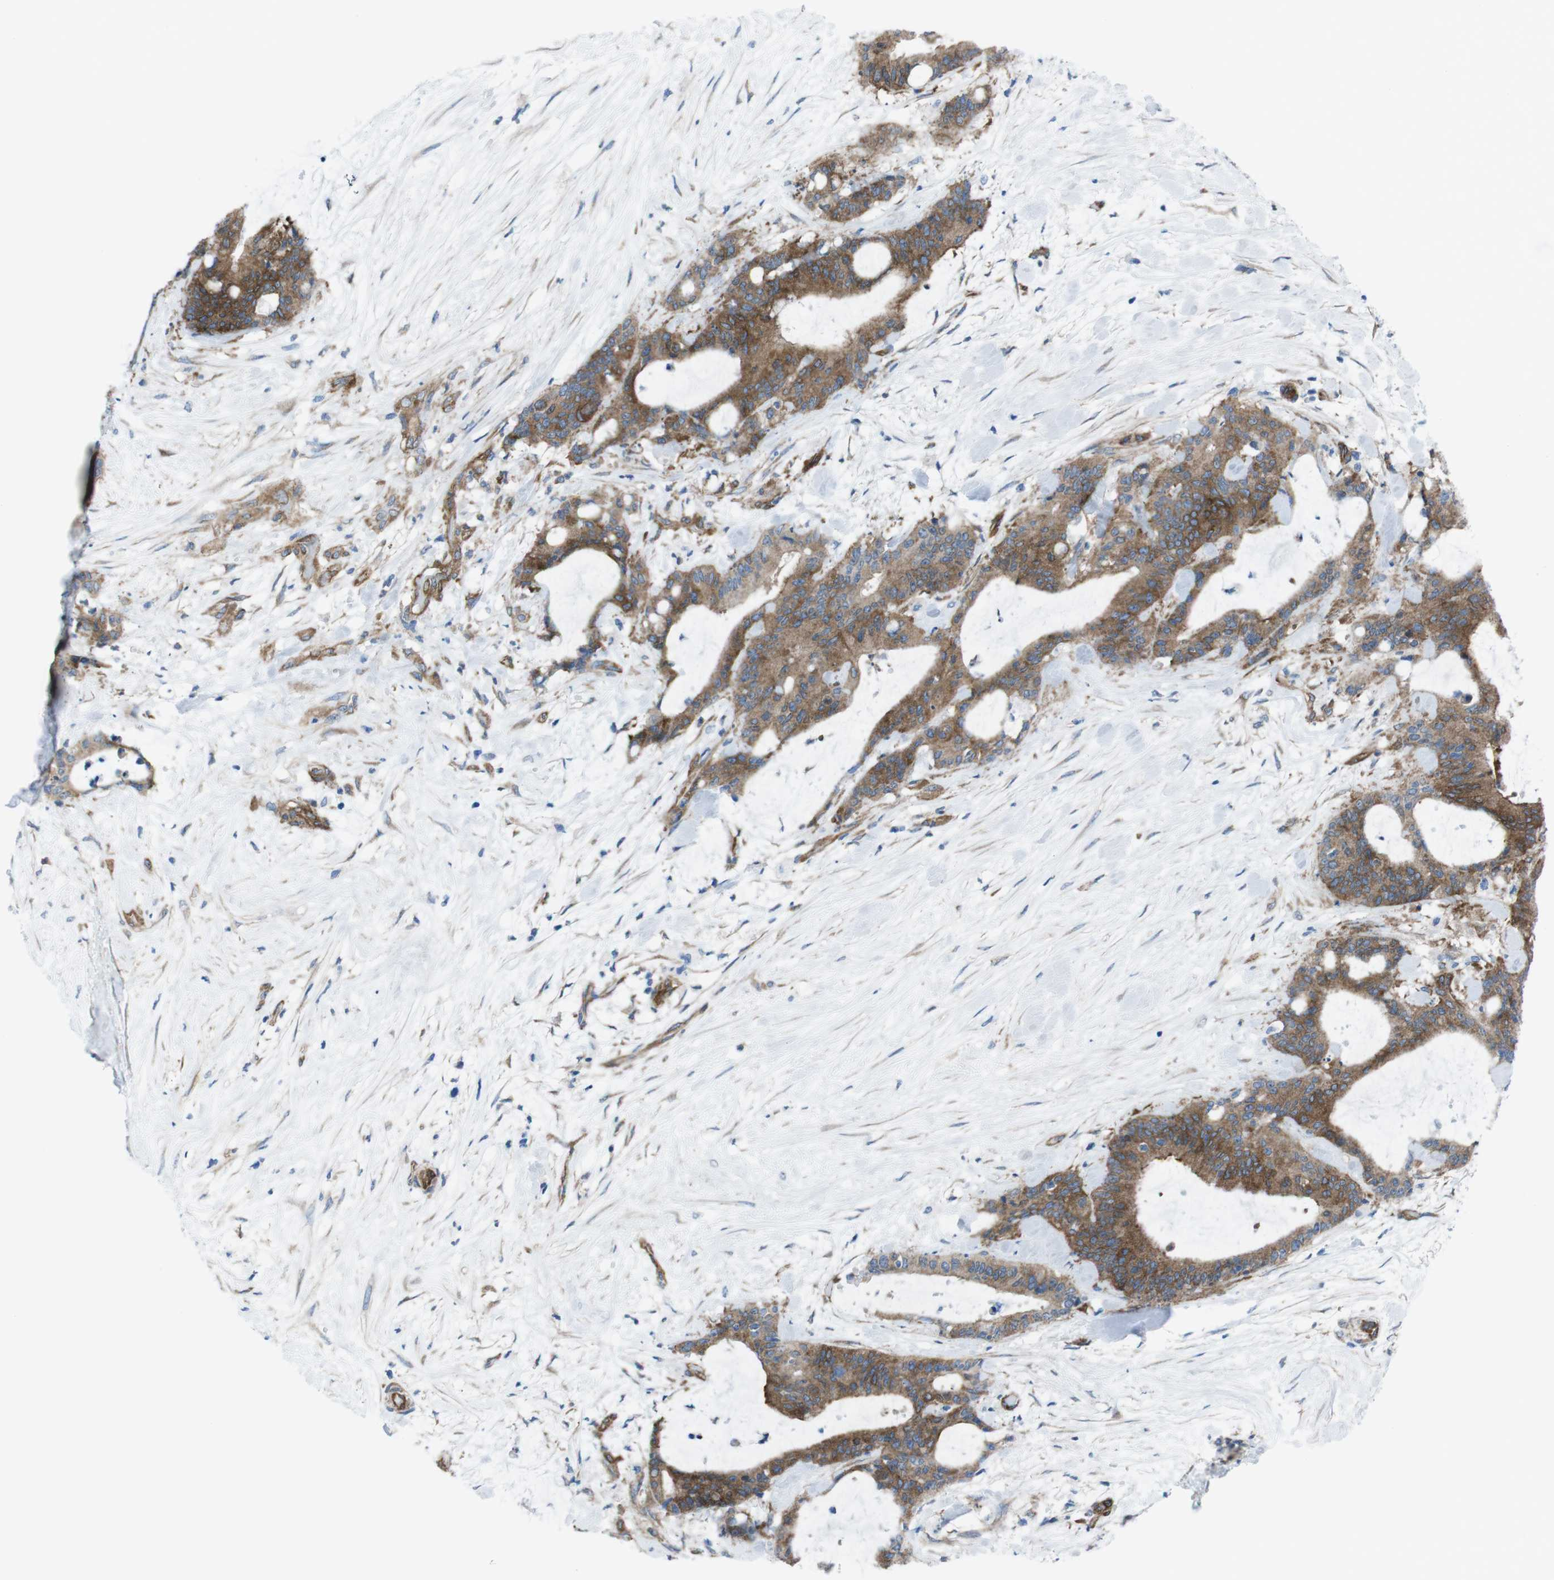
{"staining": {"intensity": "moderate", "quantity": ">75%", "location": "cytoplasmic/membranous"}, "tissue": "liver cancer", "cell_type": "Tumor cells", "image_type": "cancer", "snomed": [{"axis": "morphology", "description": "Cholangiocarcinoma"}, {"axis": "topography", "description": "Liver"}], "caption": "This micrograph shows IHC staining of human liver cancer (cholangiocarcinoma), with medium moderate cytoplasmic/membranous positivity in about >75% of tumor cells.", "gene": "DIAPH2", "patient": {"sex": "female", "age": 73}}